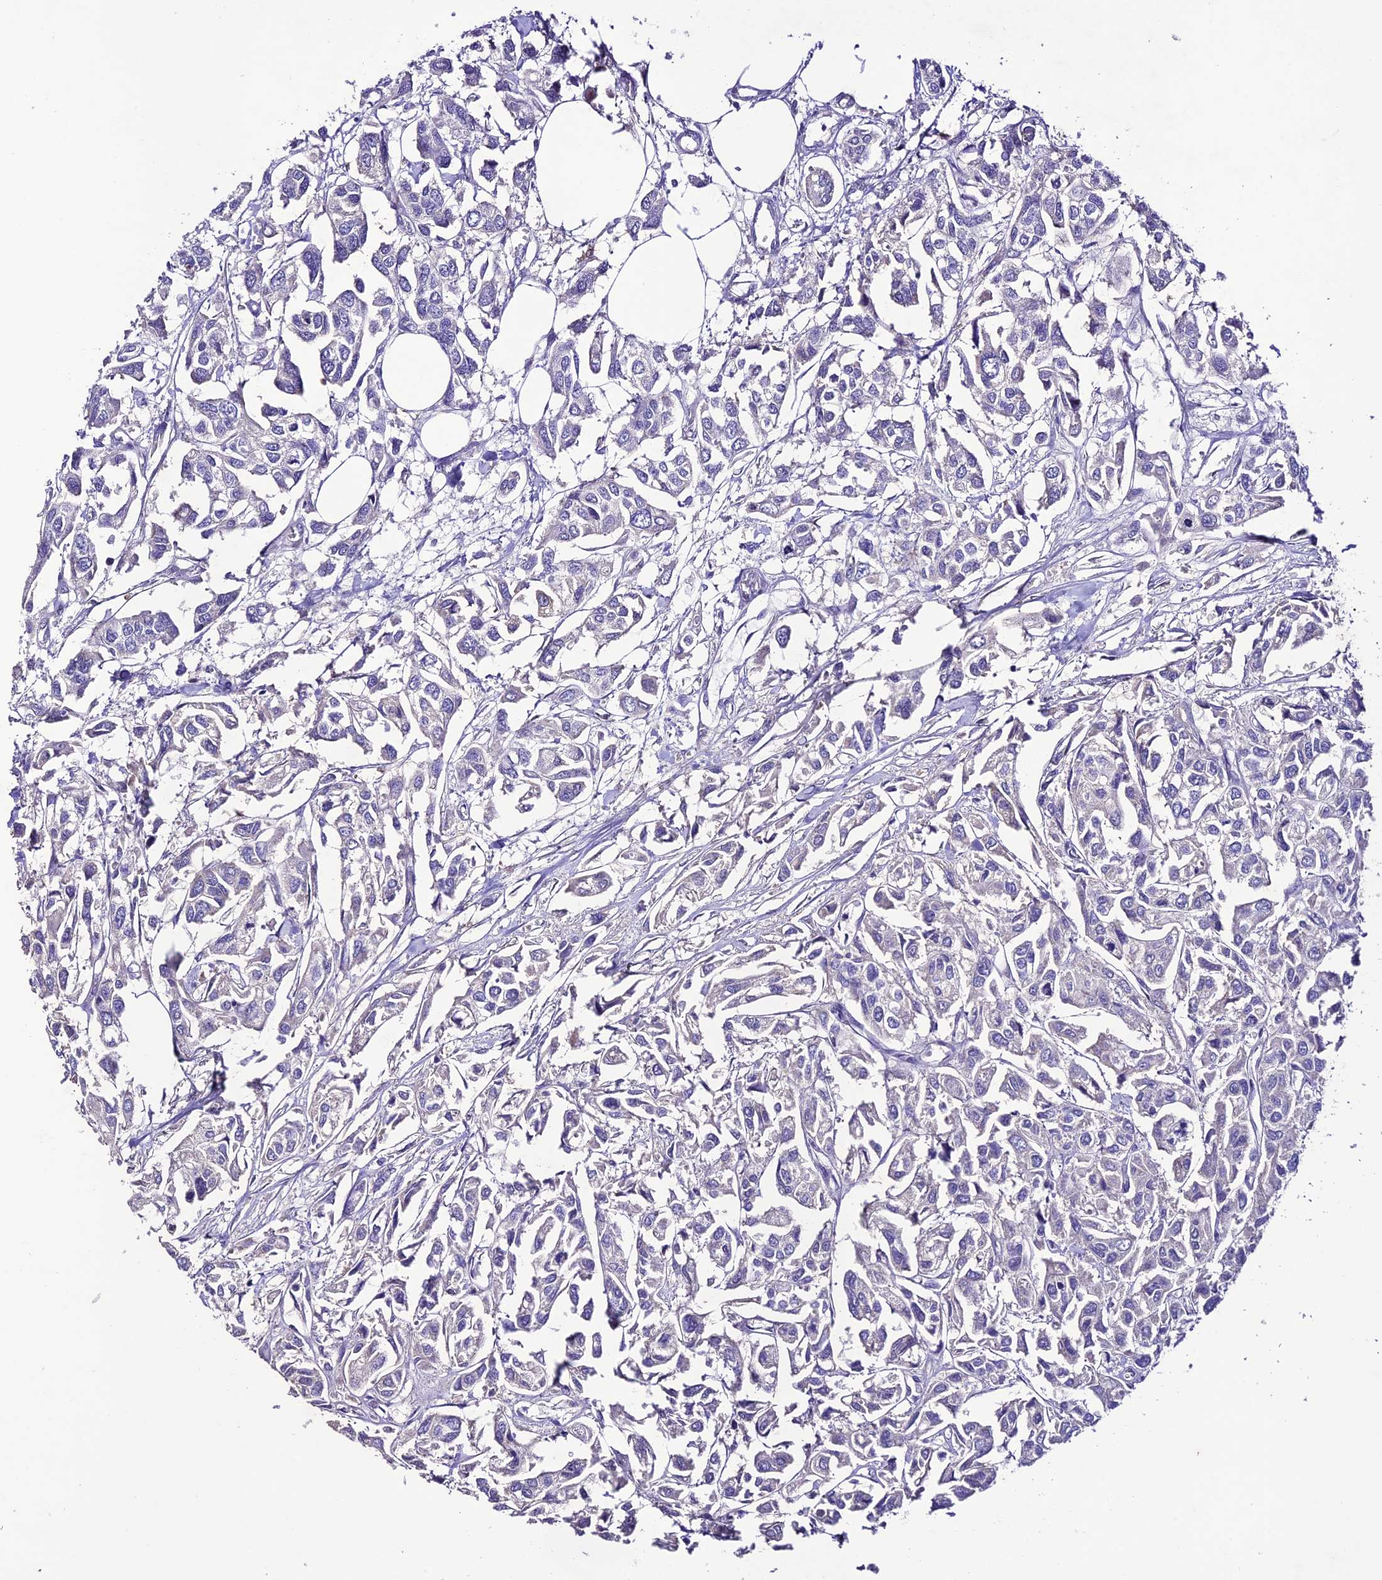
{"staining": {"intensity": "negative", "quantity": "none", "location": "none"}, "tissue": "urothelial cancer", "cell_type": "Tumor cells", "image_type": "cancer", "snomed": [{"axis": "morphology", "description": "Urothelial carcinoma, High grade"}, {"axis": "topography", "description": "Urinary bladder"}], "caption": "Immunohistochemistry of urothelial cancer shows no expression in tumor cells. (DAB IHC with hematoxylin counter stain).", "gene": "NLRP6", "patient": {"sex": "male", "age": 67}}